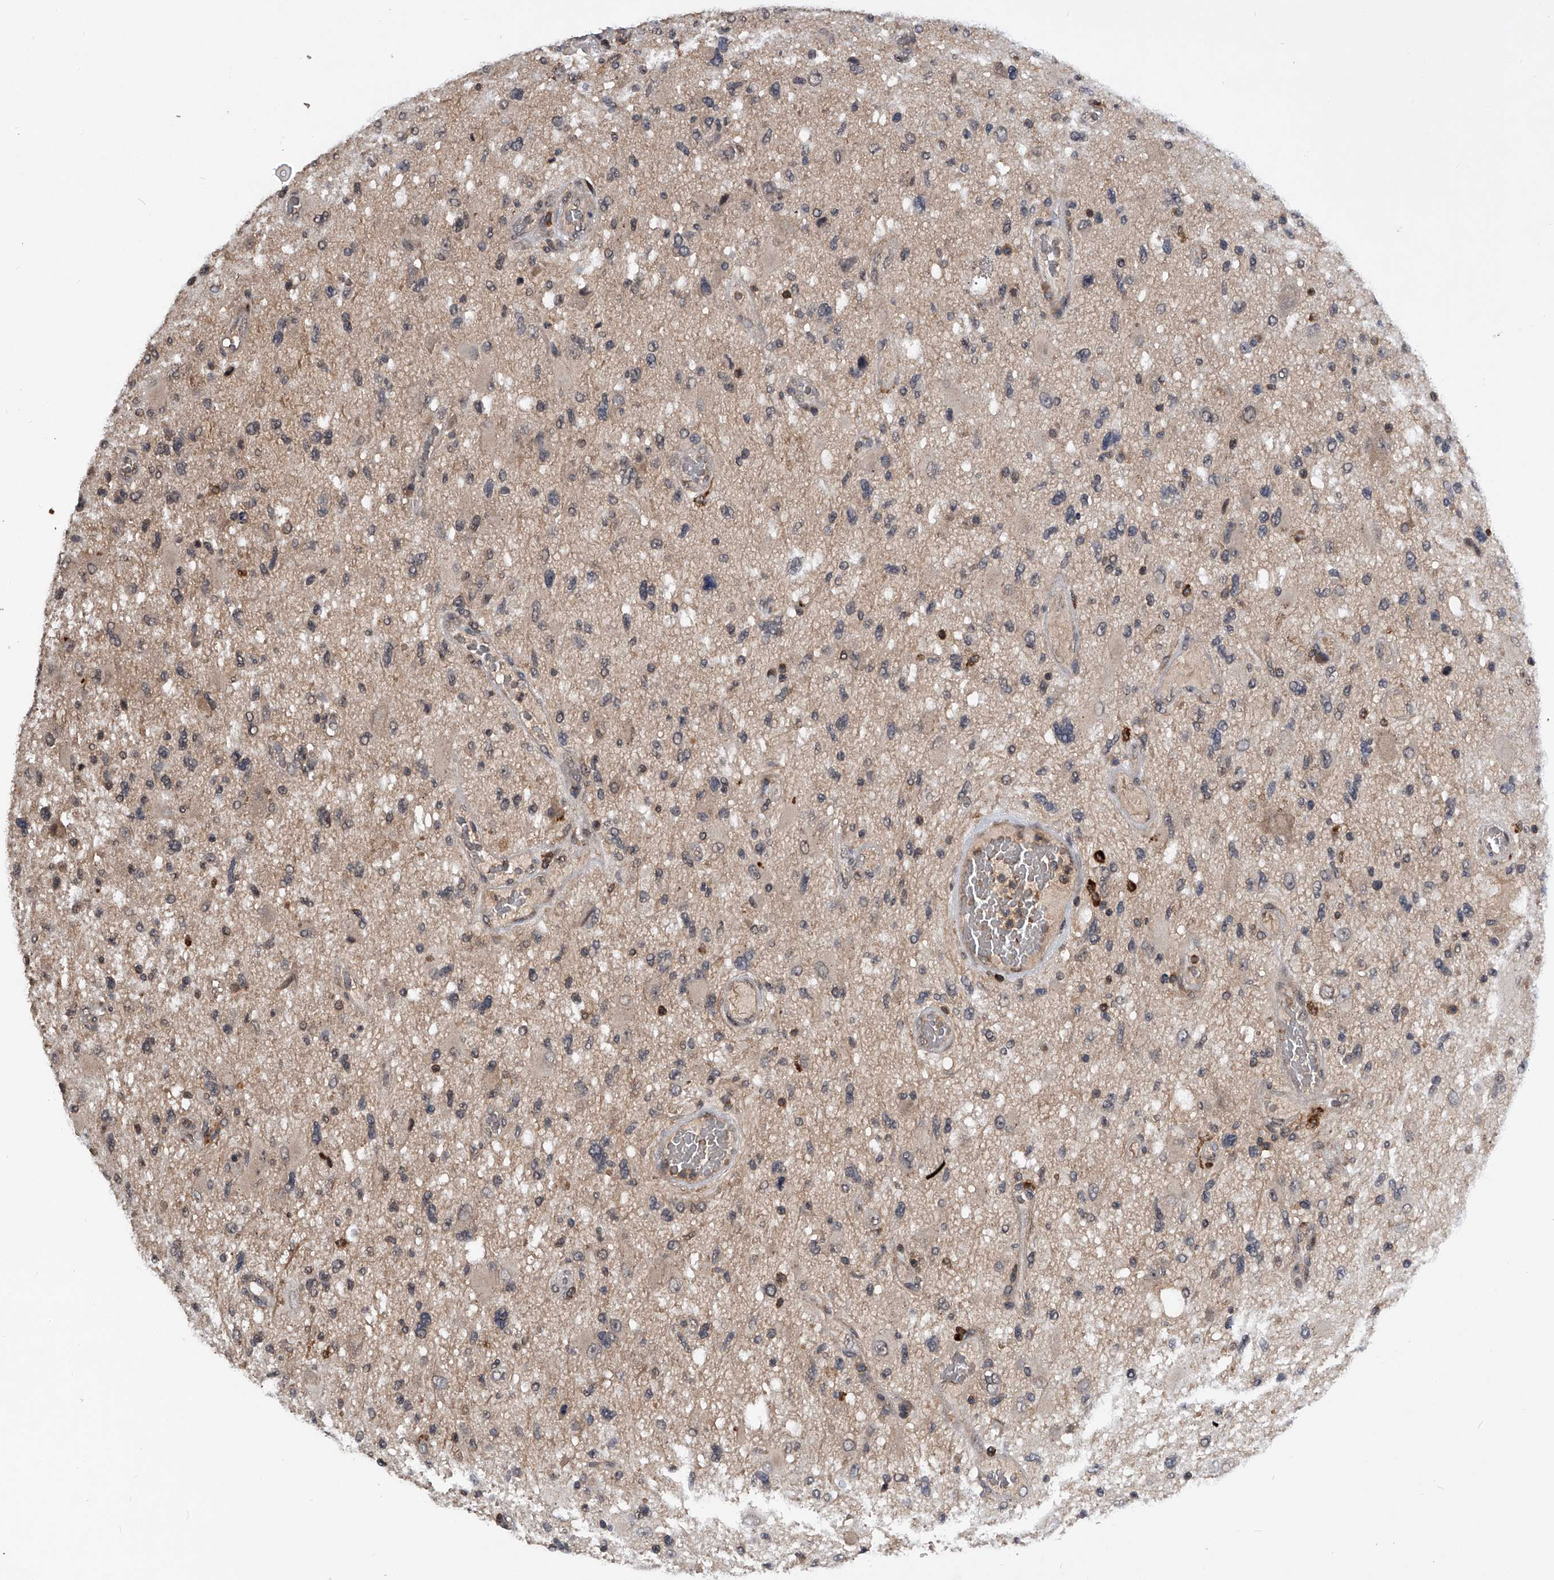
{"staining": {"intensity": "negative", "quantity": "none", "location": "none"}, "tissue": "glioma", "cell_type": "Tumor cells", "image_type": "cancer", "snomed": [{"axis": "morphology", "description": "Glioma, malignant, High grade"}, {"axis": "topography", "description": "Brain"}], "caption": "High magnification brightfield microscopy of glioma stained with DAB (brown) and counterstained with hematoxylin (blue): tumor cells show no significant staining.", "gene": "ZNF30", "patient": {"sex": "male", "age": 33}}